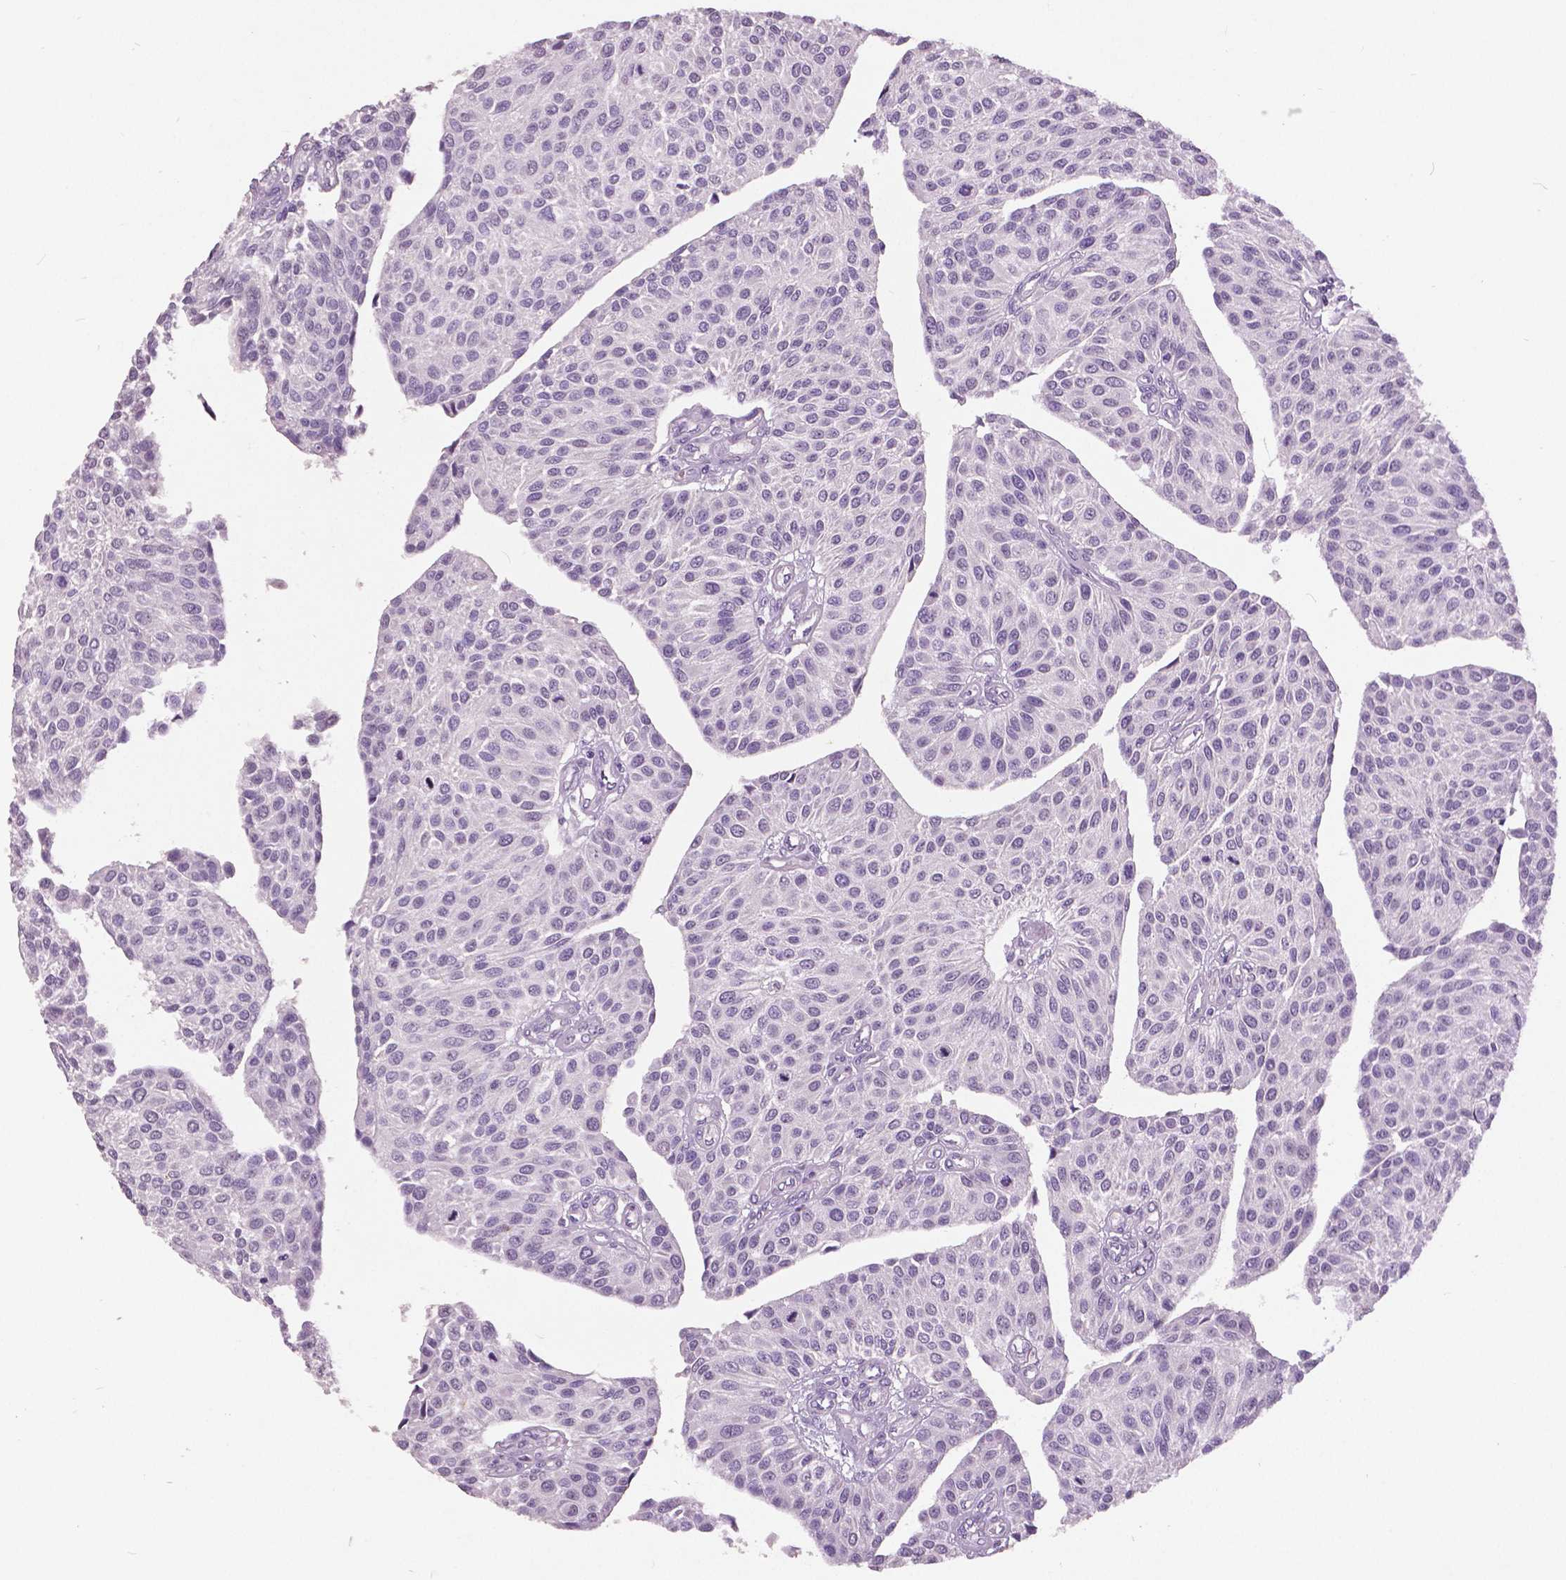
{"staining": {"intensity": "negative", "quantity": "none", "location": "none"}, "tissue": "urothelial cancer", "cell_type": "Tumor cells", "image_type": "cancer", "snomed": [{"axis": "morphology", "description": "Urothelial carcinoma, NOS"}, {"axis": "topography", "description": "Urinary bladder"}], "caption": "Human transitional cell carcinoma stained for a protein using immunohistochemistry demonstrates no staining in tumor cells.", "gene": "GRIN2A", "patient": {"sex": "male", "age": 55}}